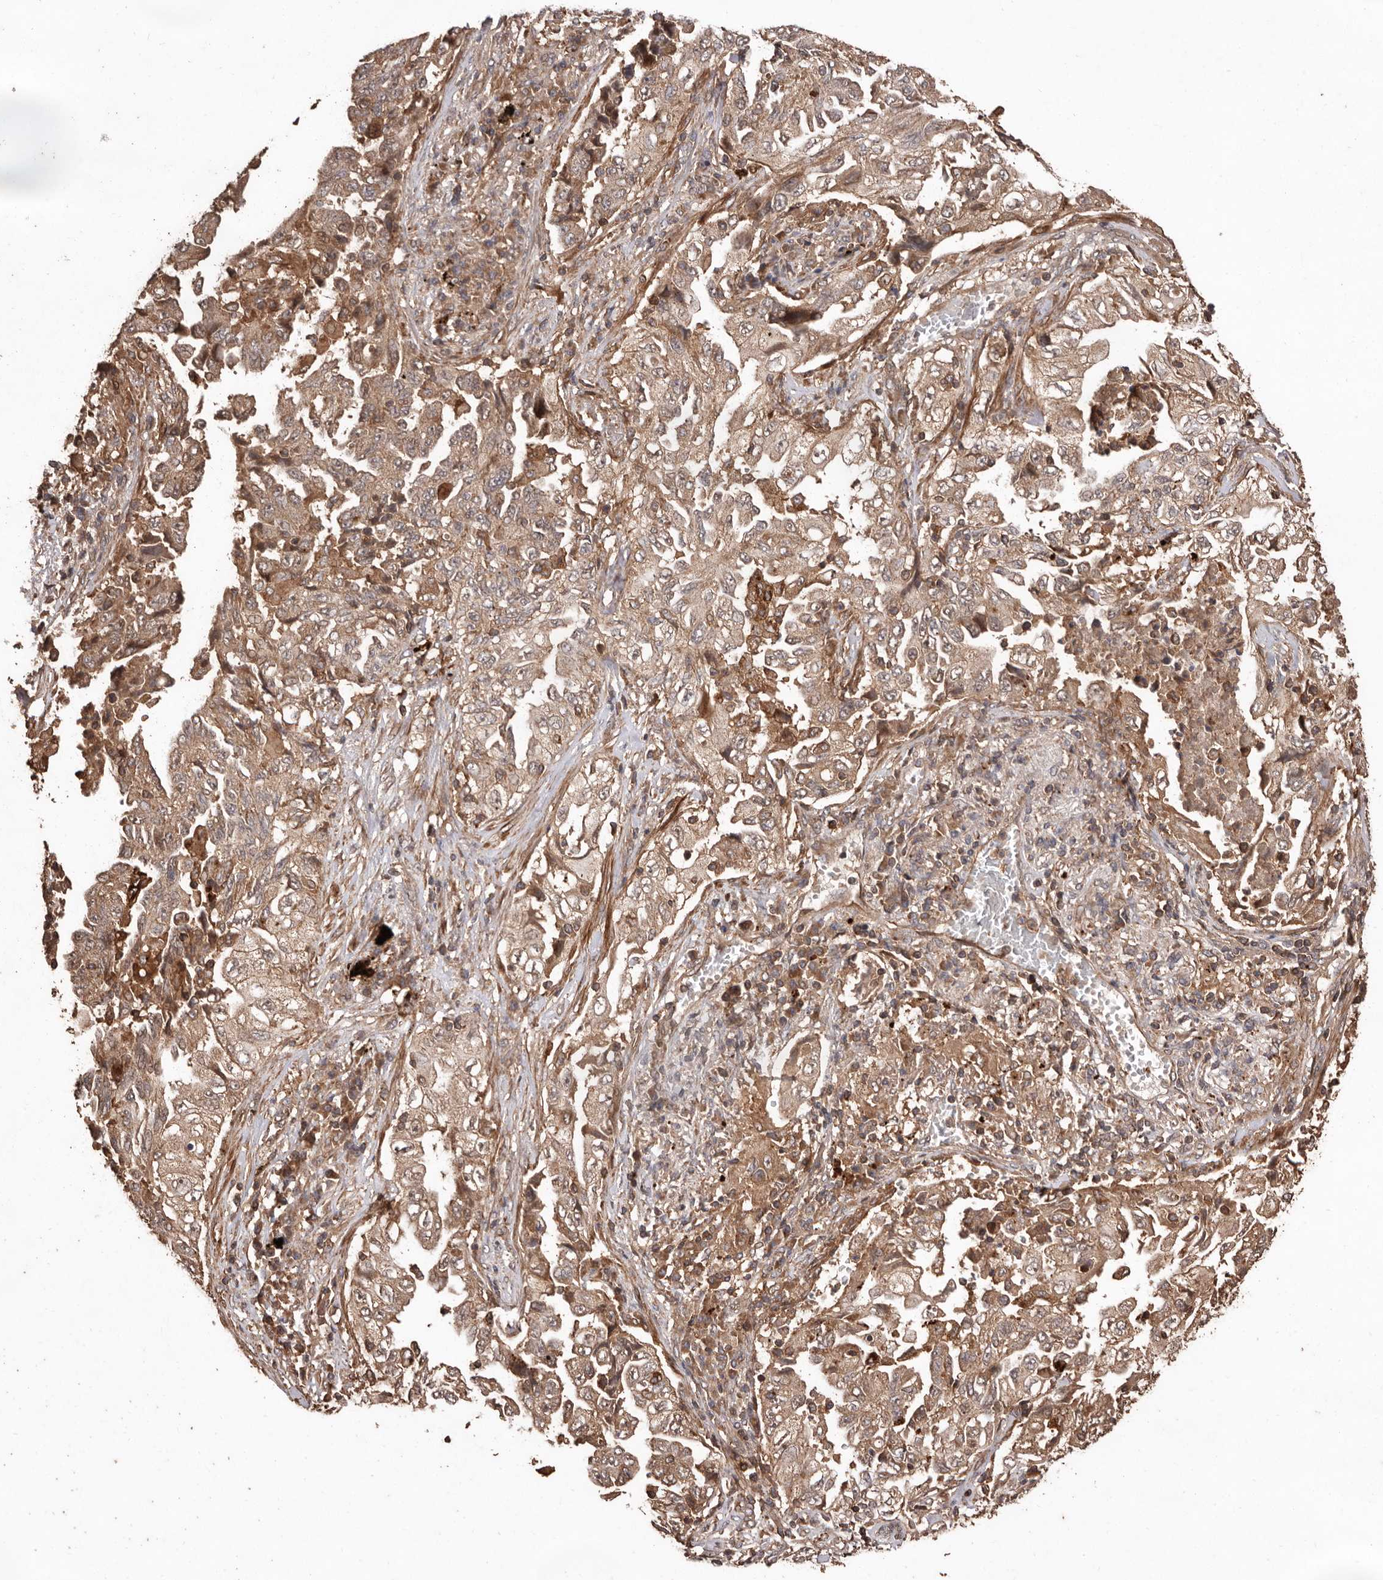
{"staining": {"intensity": "moderate", "quantity": ">75%", "location": "cytoplasmic/membranous"}, "tissue": "lung cancer", "cell_type": "Tumor cells", "image_type": "cancer", "snomed": [{"axis": "morphology", "description": "Adenocarcinoma, NOS"}, {"axis": "topography", "description": "Lung"}], "caption": "IHC of lung cancer (adenocarcinoma) displays medium levels of moderate cytoplasmic/membranous expression in about >75% of tumor cells.", "gene": "RWDD1", "patient": {"sex": "female", "age": 51}}